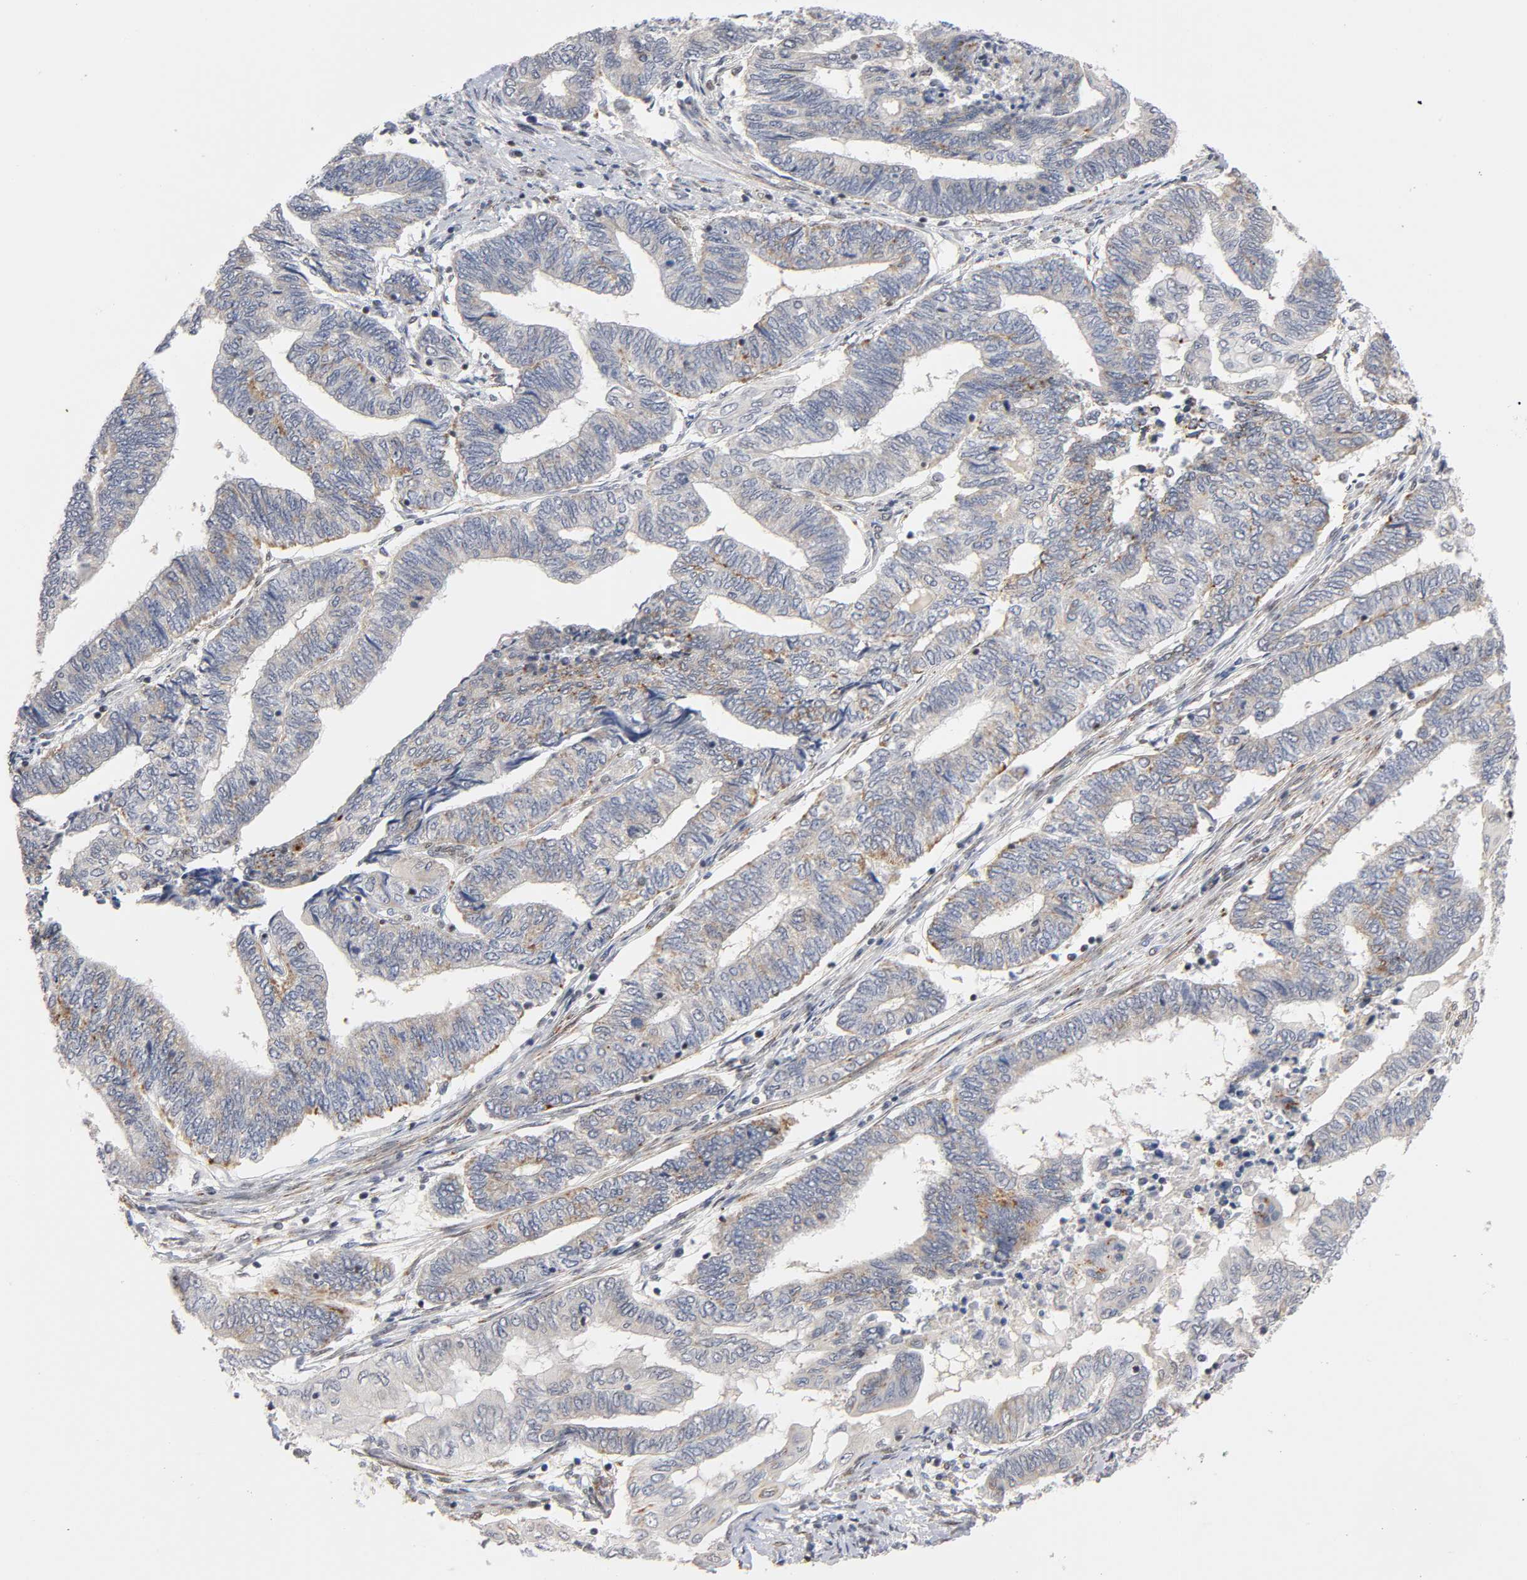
{"staining": {"intensity": "weak", "quantity": "25%-75%", "location": "cytoplasmic/membranous"}, "tissue": "endometrial cancer", "cell_type": "Tumor cells", "image_type": "cancer", "snomed": [{"axis": "morphology", "description": "Adenocarcinoma, NOS"}, {"axis": "topography", "description": "Uterus"}, {"axis": "topography", "description": "Endometrium"}], "caption": "Immunohistochemistry of endometrial adenocarcinoma demonstrates low levels of weak cytoplasmic/membranous positivity in approximately 25%-75% of tumor cells. The protein of interest is stained brown, and the nuclei are stained in blue (DAB (3,3'-diaminobenzidine) IHC with brightfield microscopy, high magnification).", "gene": "RUNX1", "patient": {"sex": "female", "age": 70}}